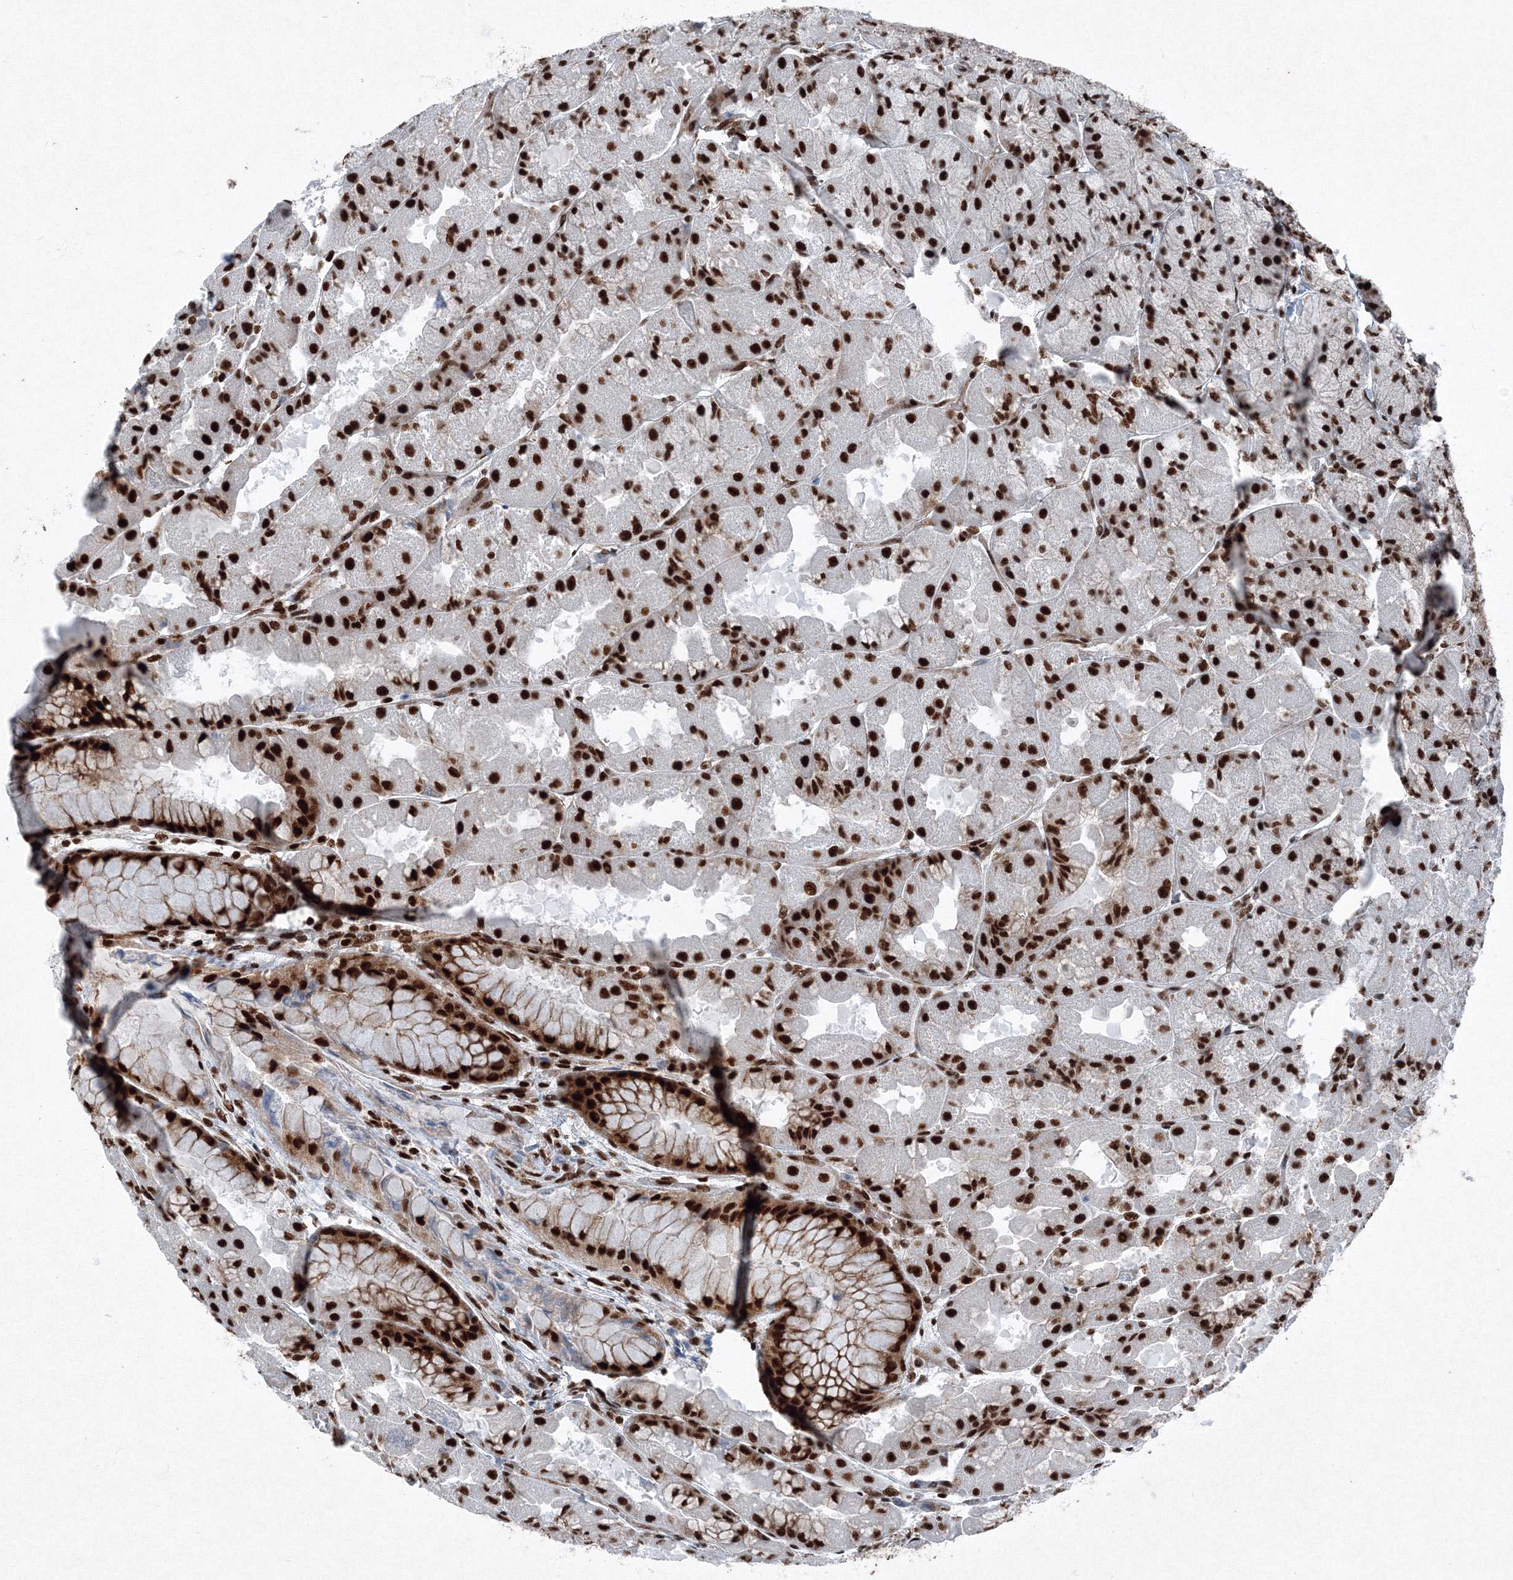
{"staining": {"intensity": "strong", "quantity": ">75%", "location": "nuclear"}, "tissue": "stomach", "cell_type": "Glandular cells", "image_type": "normal", "snomed": [{"axis": "morphology", "description": "Normal tissue, NOS"}, {"axis": "topography", "description": "Stomach"}], "caption": "Immunohistochemical staining of benign human stomach reveals high levels of strong nuclear expression in about >75% of glandular cells. The protein of interest is stained brown, and the nuclei are stained in blue (DAB (3,3'-diaminobenzidine) IHC with brightfield microscopy, high magnification).", "gene": "SNRPC", "patient": {"sex": "female", "age": 61}}